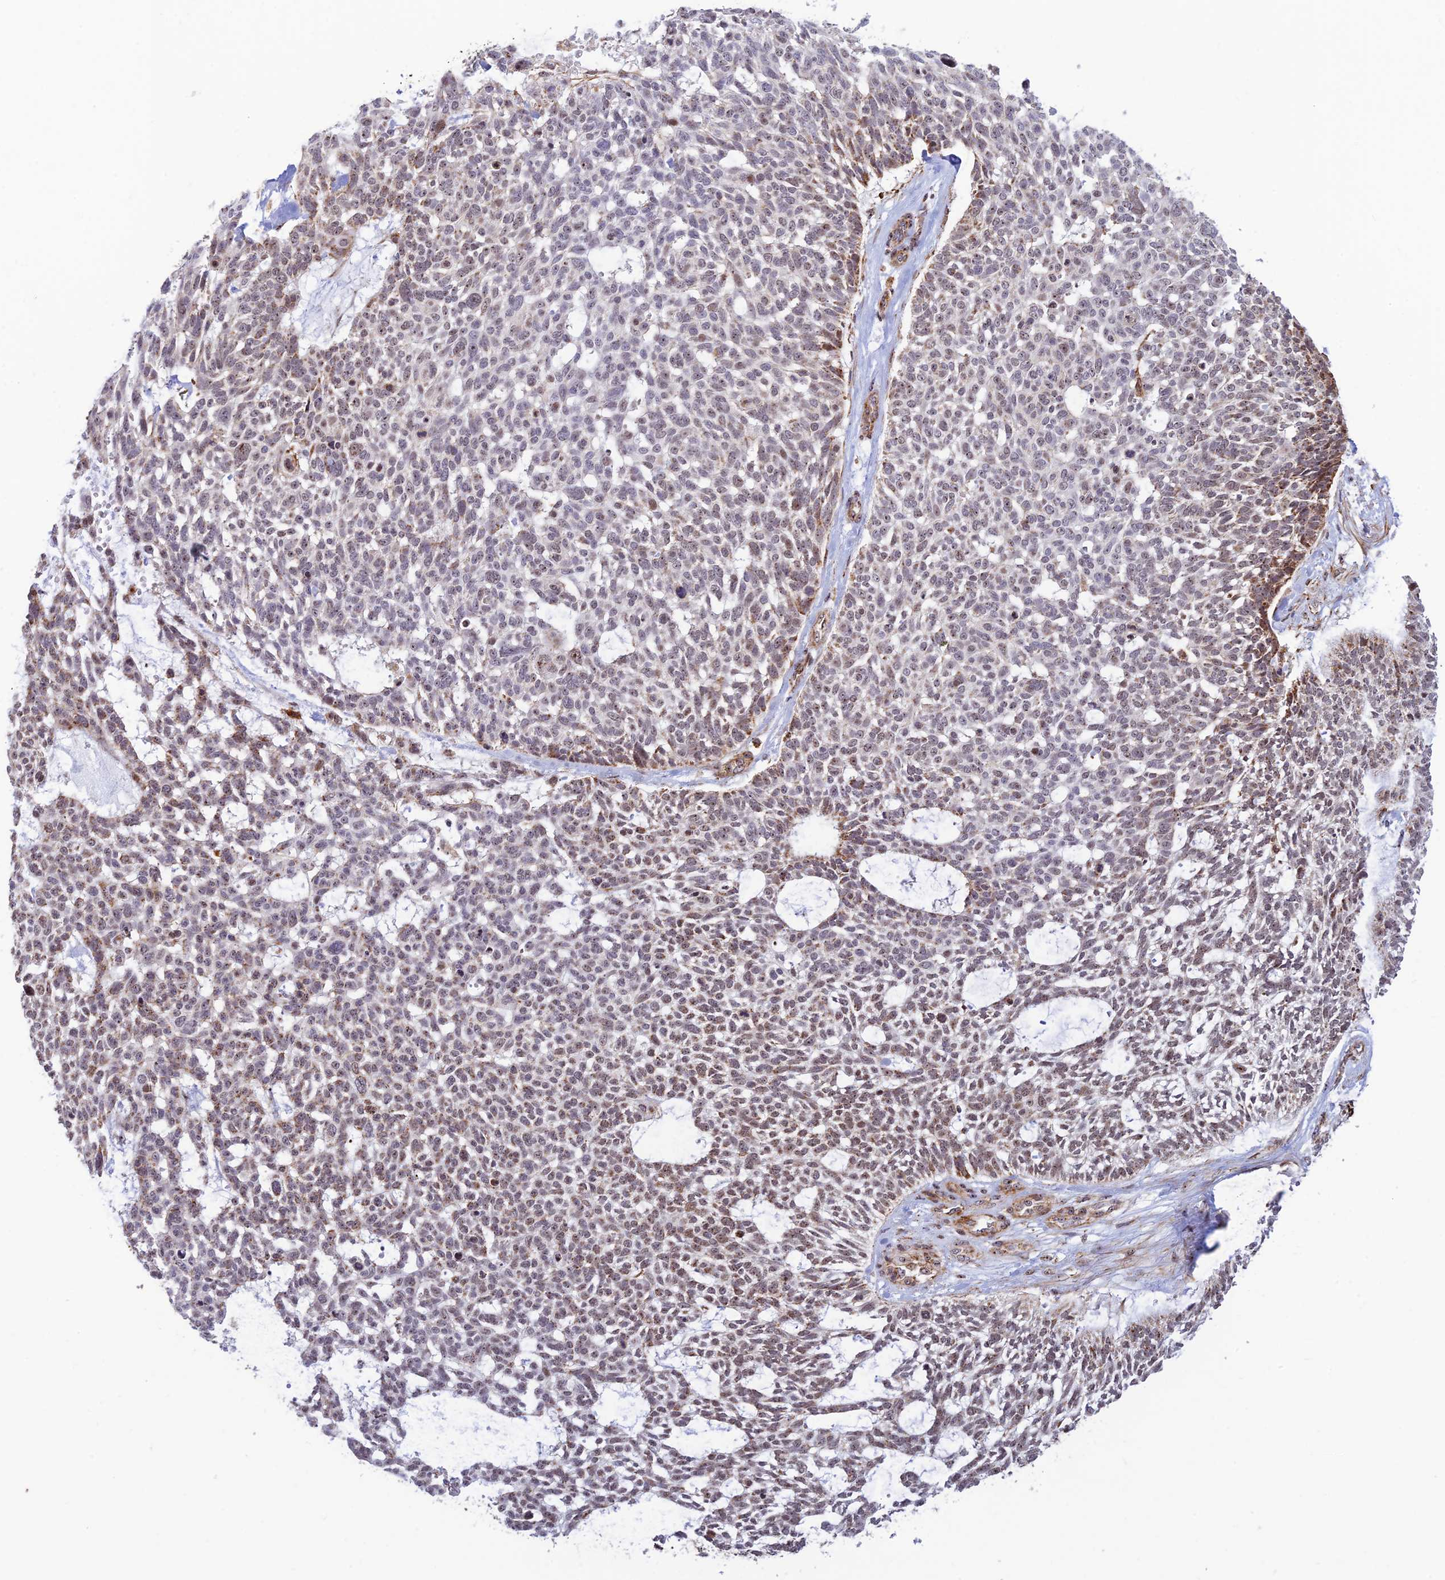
{"staining": {"intensity": "moderate", "quantity": "<25%", "location": "cytoplasmic/membranous,nuclear"}, "tissue": "skin cancer", "cell_type": "Tumor cells", "image_type": "cancer", "snomed": [{"axis": "morphology", "description": "Basal cell carcinoma"}, {"axis": "topography", "description": "Skin"}], "caption": "Approximately <25% of tumor cells in human skin basal cell carcinoma show moderate cytoplasmic/membranous and nuclear protein expression as visualized by brown immunohistochemical staining.", "gene": "POLR1G", "patient": {"sex": "male", "age": 88}}